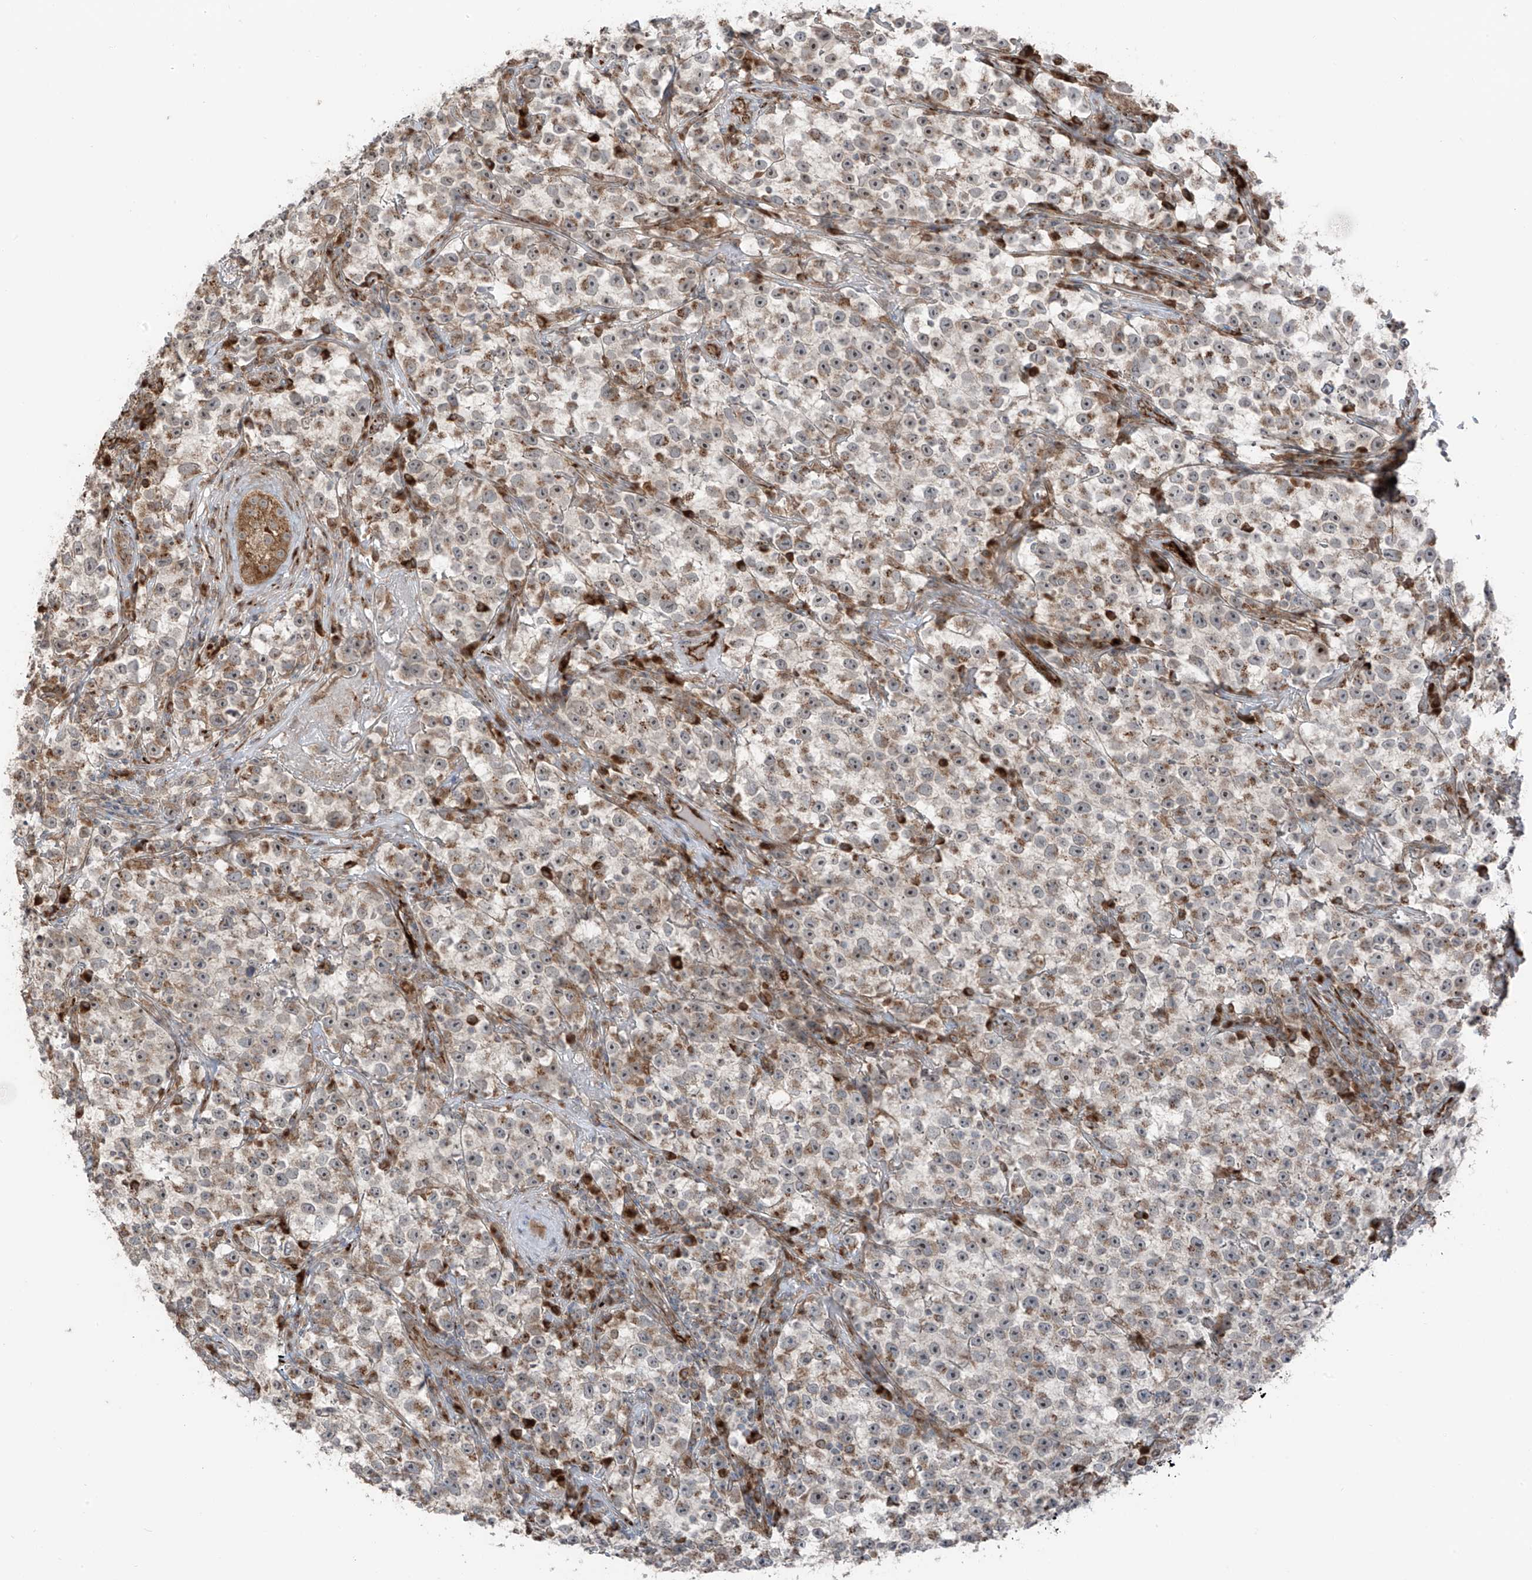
{"staining": {"intensity": "weak", "quantity": ">75%", "location": "cytoplasmic/membranous"}, "tissue": "testis cancer", "cell_type": "Tumor cells", "image_type": "cancer", "snomed": [{"axis": "morphology", "description": "Seminoma, NOS"}, {"axis": "topography", "description": "Testis"}], "caption": "Approximately >75% of tumor cells in testis cancer (seminoma) exhibit weak cytoplasmic/membranous protein expression as visualized by brown immunohistochemical staining.", "gene": "ERLEC1", "patient": {"sex": "male", "age": 22}}